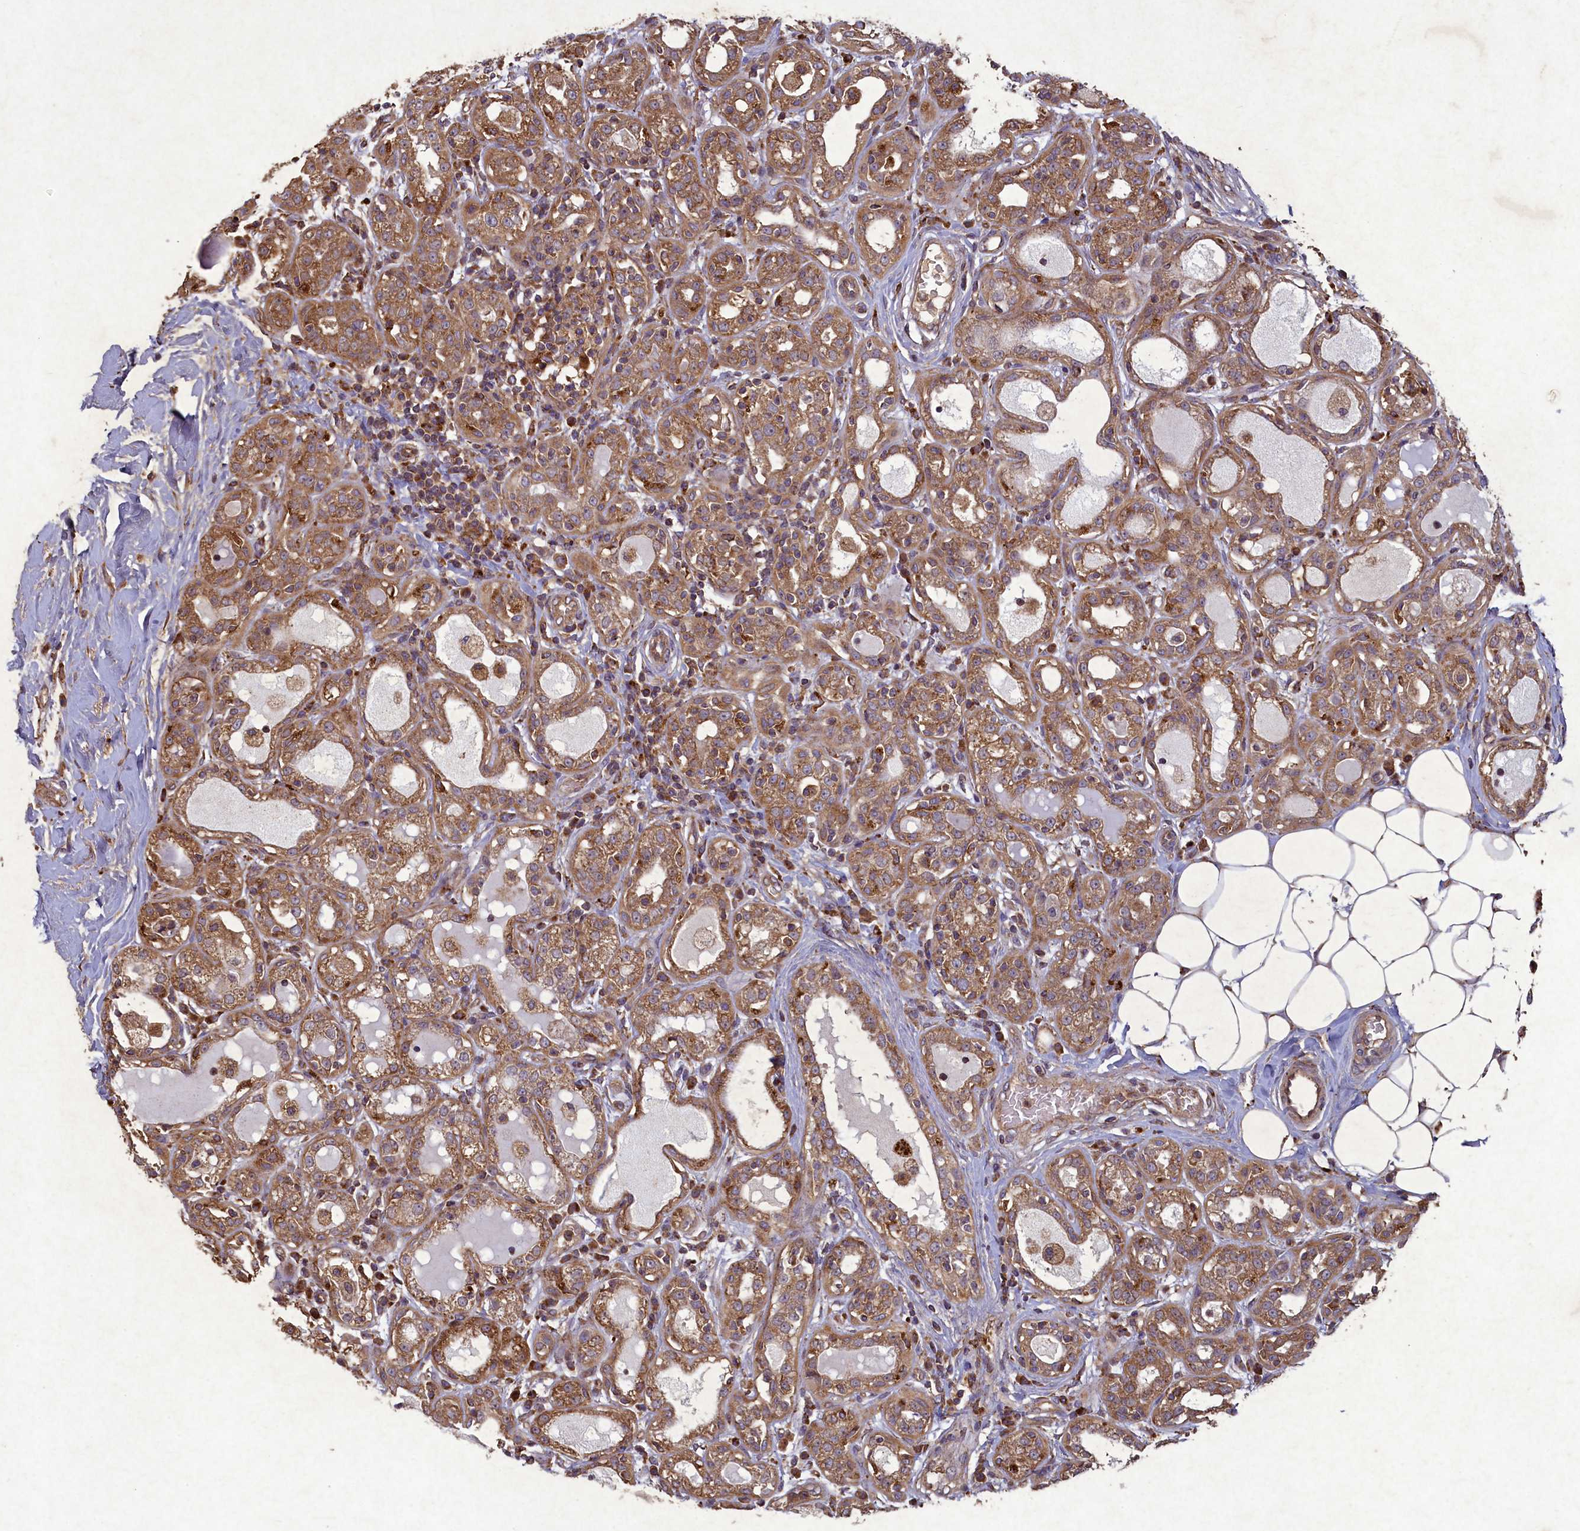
{"staining": {"intensity": "moderate", "quantity": ">75%", "location": "cytoplasmic/membranous"}, "tissue": "breast cancer", "cell_type": "Tumor cells", "image_type": "cancer", "snomed": [{"axis": "morphology", "description": "Duct carcinoma"}, {"axis": "topography", "description": "Breast"}], "caption": "IHC (DAB) staining of breast cancer reveals moderate cytoplasmic/membranous protein staining in about >75% of tumor cells. The protein is shown in brown color, while the nuclei are stained blue.", "gene": "CIAO2B", "patient": {"sex": "female", "age": 27}}